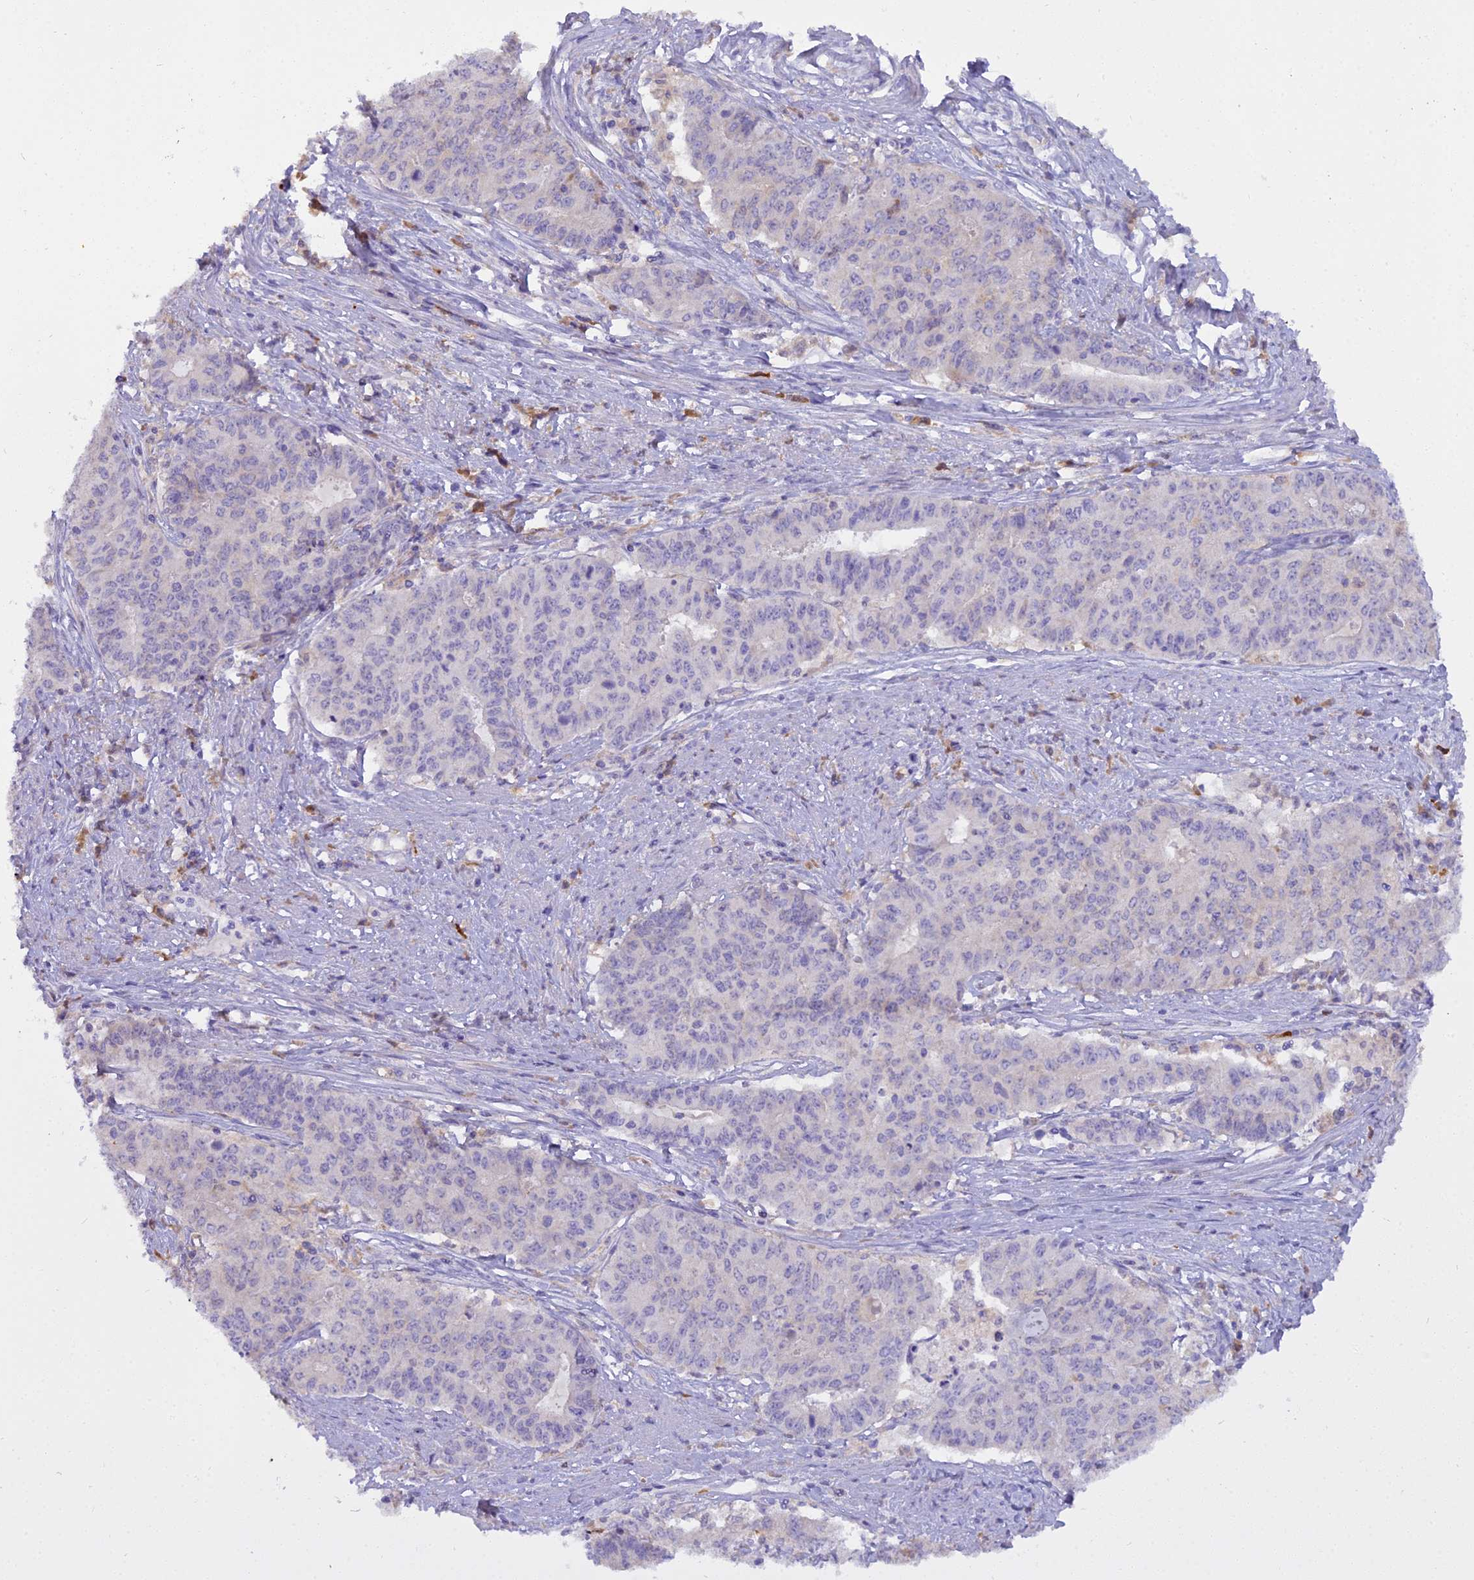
{"staining": {"intensity": "negative", "quantity": "none", "location": "none"}, "tissue": "endometrial cancer", "cell_type": "Tumor cells", "image_type": "cancer", "snomed": [{"axis": "morphology", "description": "Adenocarcinoma, NOS"}, {"axis": "topography", "description": "Endometrium"}], "caption": "This photomicrograph is of endometrial cancer stained with IHC to label a protein in brown with the nuclei are counter-stained blue. There is no expression in tumor cells.", "gene": "BLNK", "patient": {"sex": "female", "age": 59}}